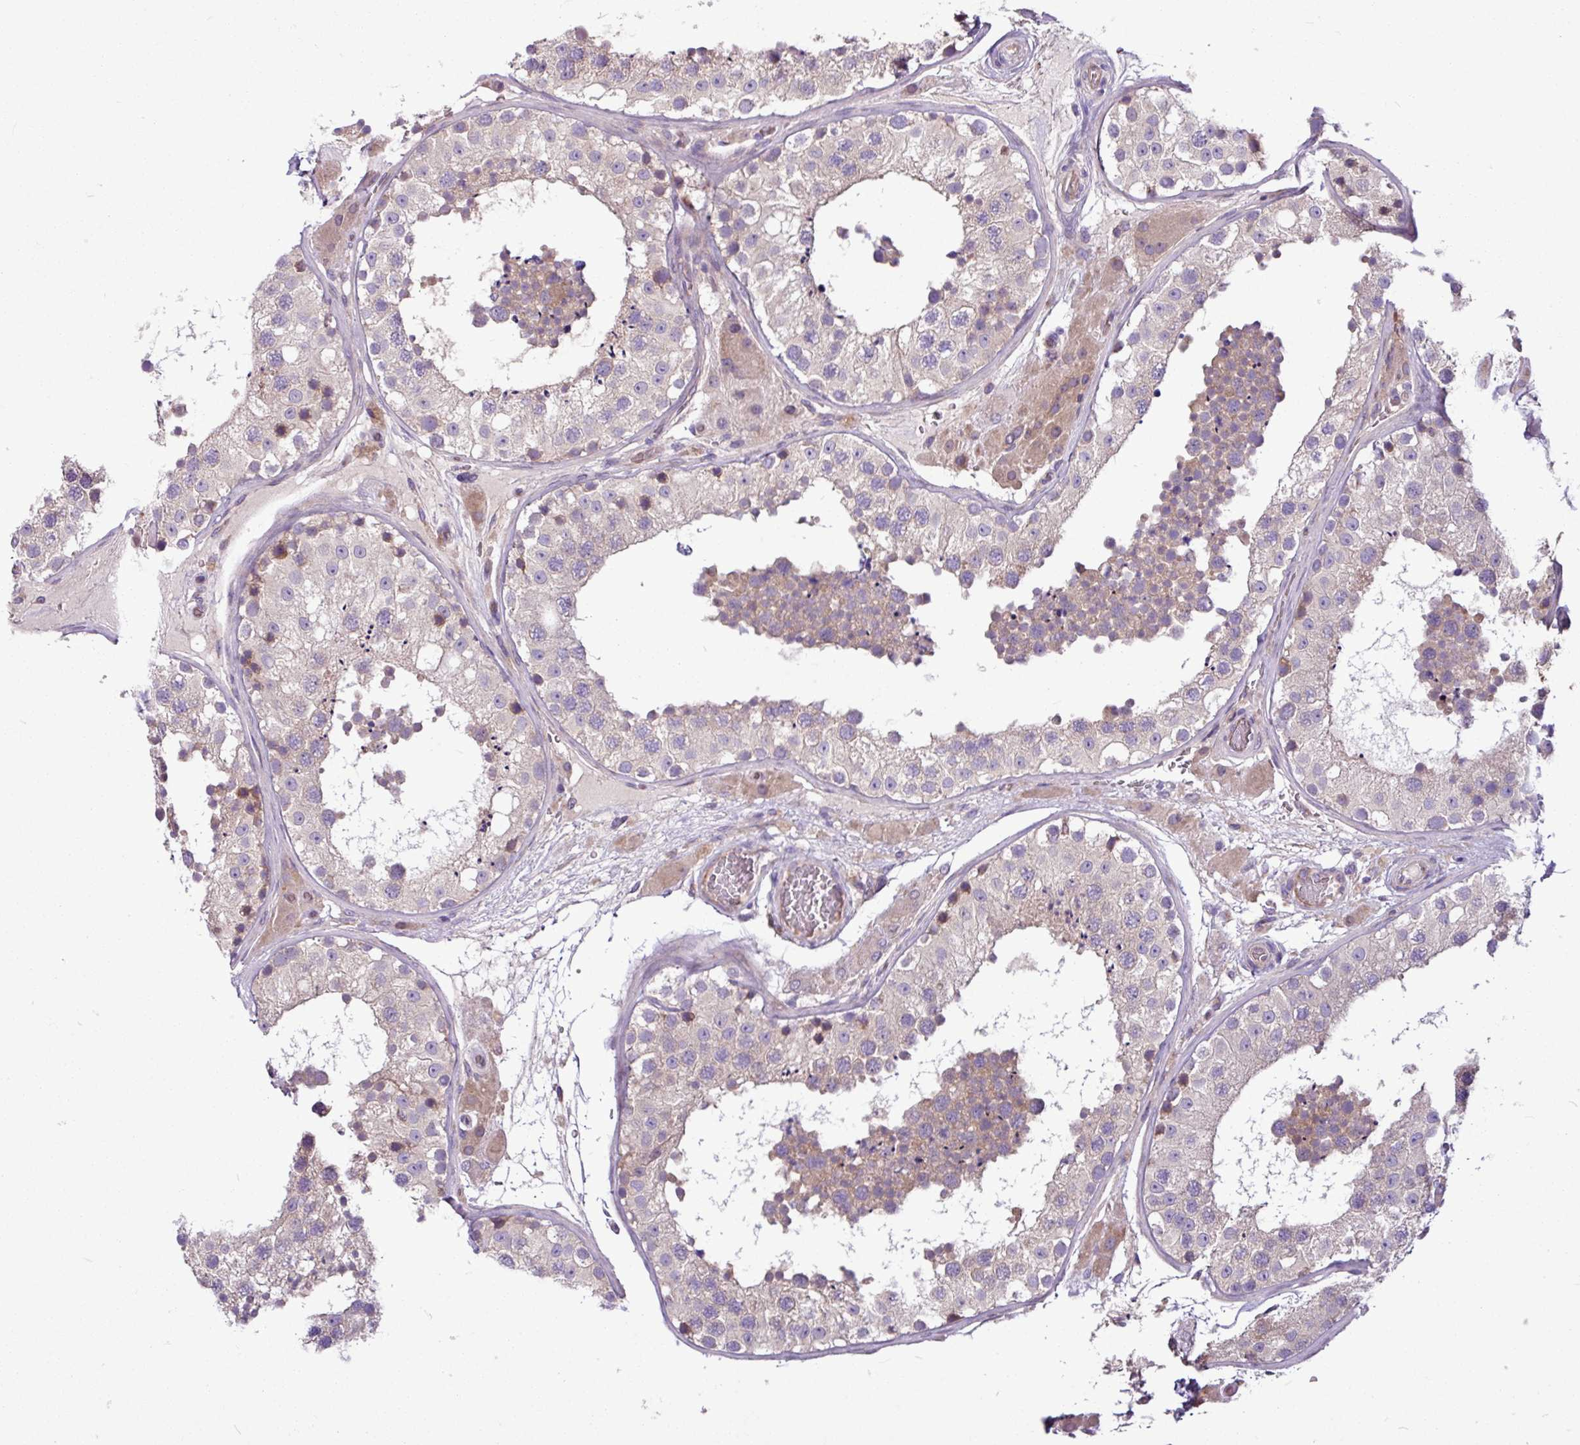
{"staining": {"intensity": "moderate", "quantity": "<25%", "location": "cytoplasmic/membranous"}, "tissue": "testis", "cell_type": "Cells in seminiferous ducts", "image_type": "normal", "snomed": [{"axis": "morphology", "description": "Normal tissue, NOS"}, {"axis": "topography", "description": "Testis"}], "caption": "Immunohistochemical staining of benign testis shows <25% levels of moderate cytoplasmic/membranous protein expression in approximately <25% of cells in seminiferous ducts.", "gene": "MROH2A", "patient": {"sex": "male", "age": 26}}